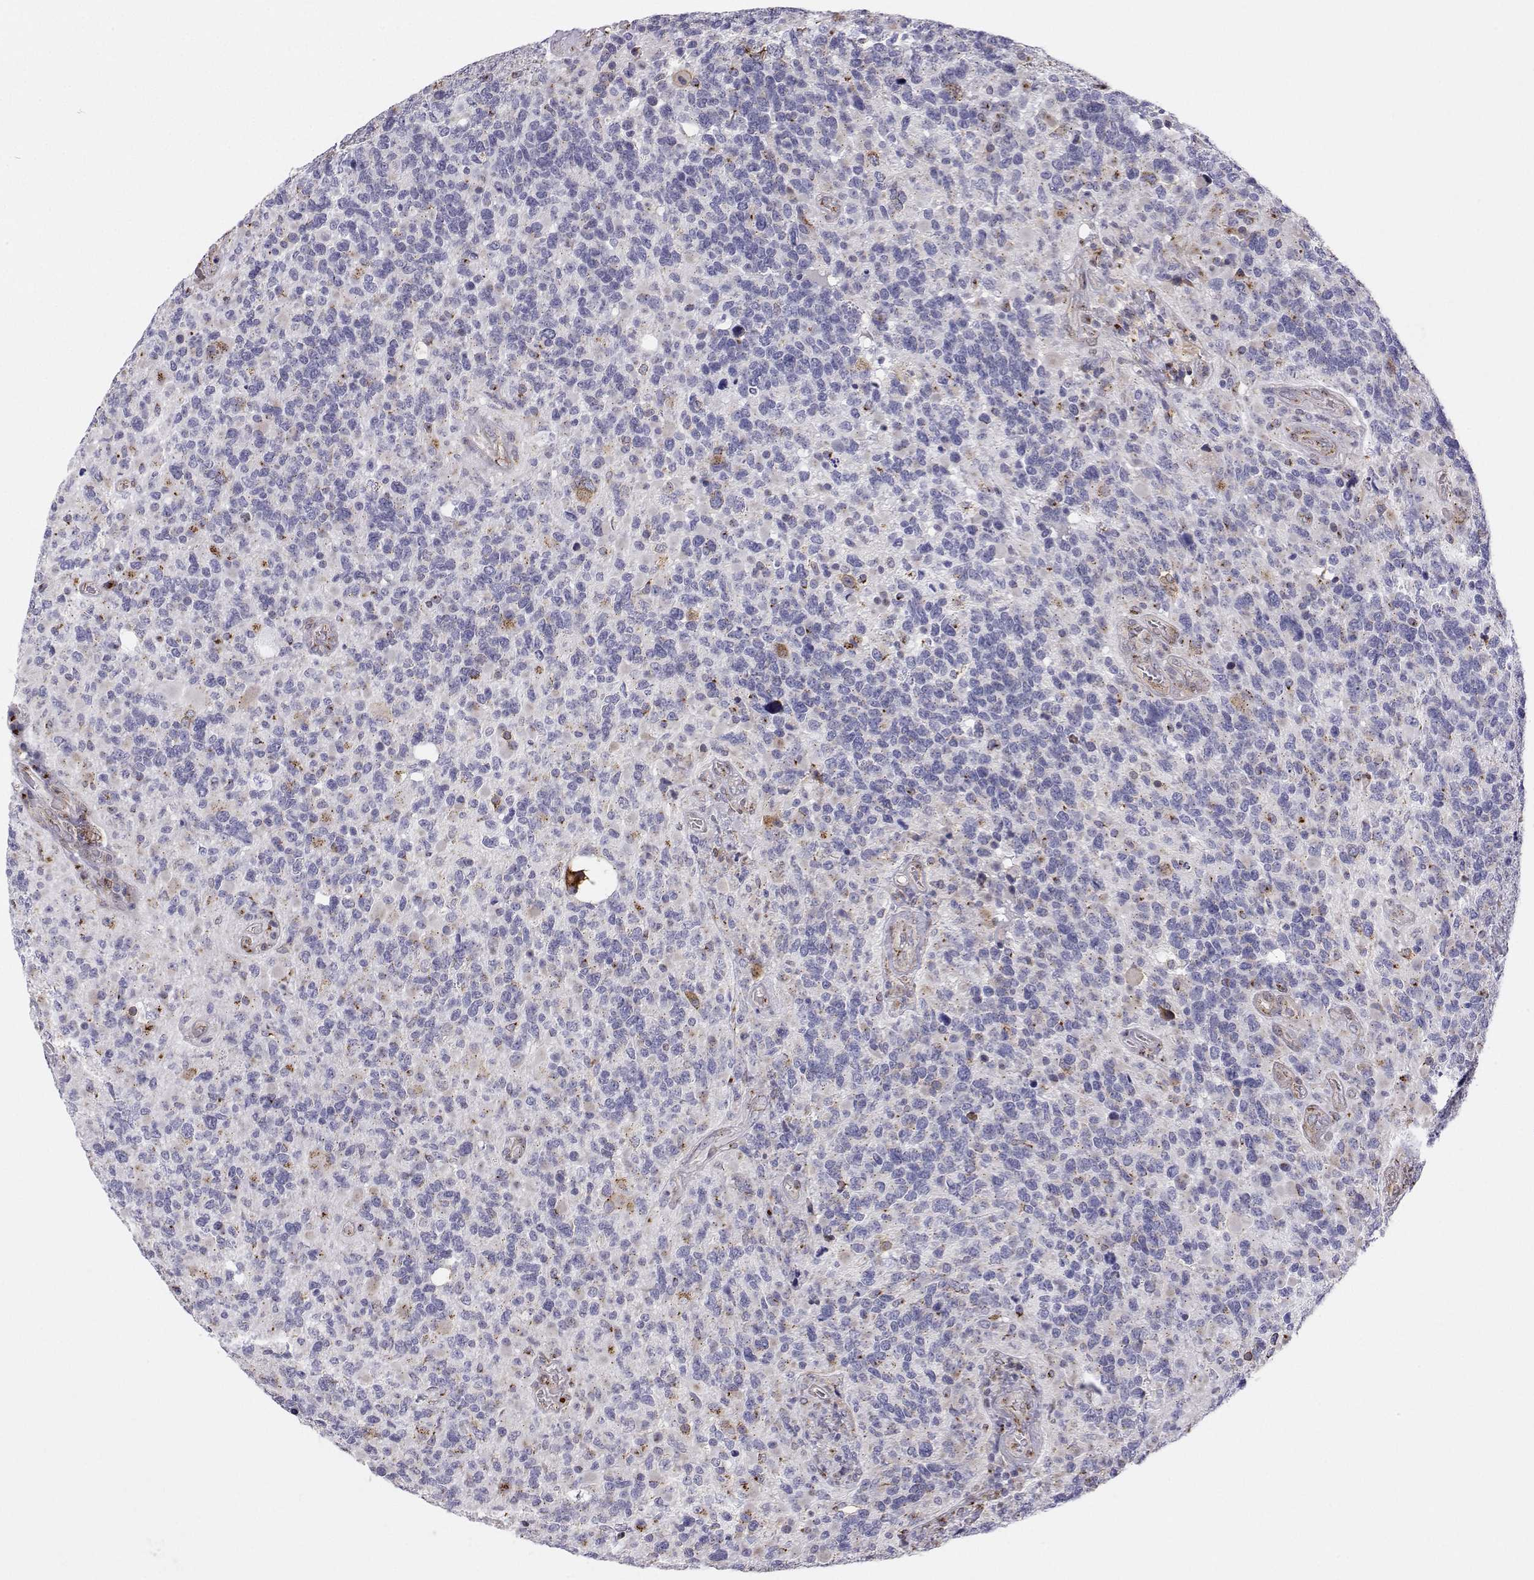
{"staining": {"intensity": "moderate", "quantity": "<25%", "location": "cytoplasmic/membranous"}, "tissue": "glioma", "cell_type": "Tumor cells", "image_type": "cancer", "snomed": [{"axis": "morphology", "description": "Glioma, malignant, High grade"}, {"axis": "topography", "description": "Brain"}], "caption": "Protein analysis of glioma tissue displays moderate cytoplasmic/membranous expression in about <25% of tumor cells. Nuclei are stained in blue.", "gene": "STARD13", "patient": {"sex": "female", "age": 40}}